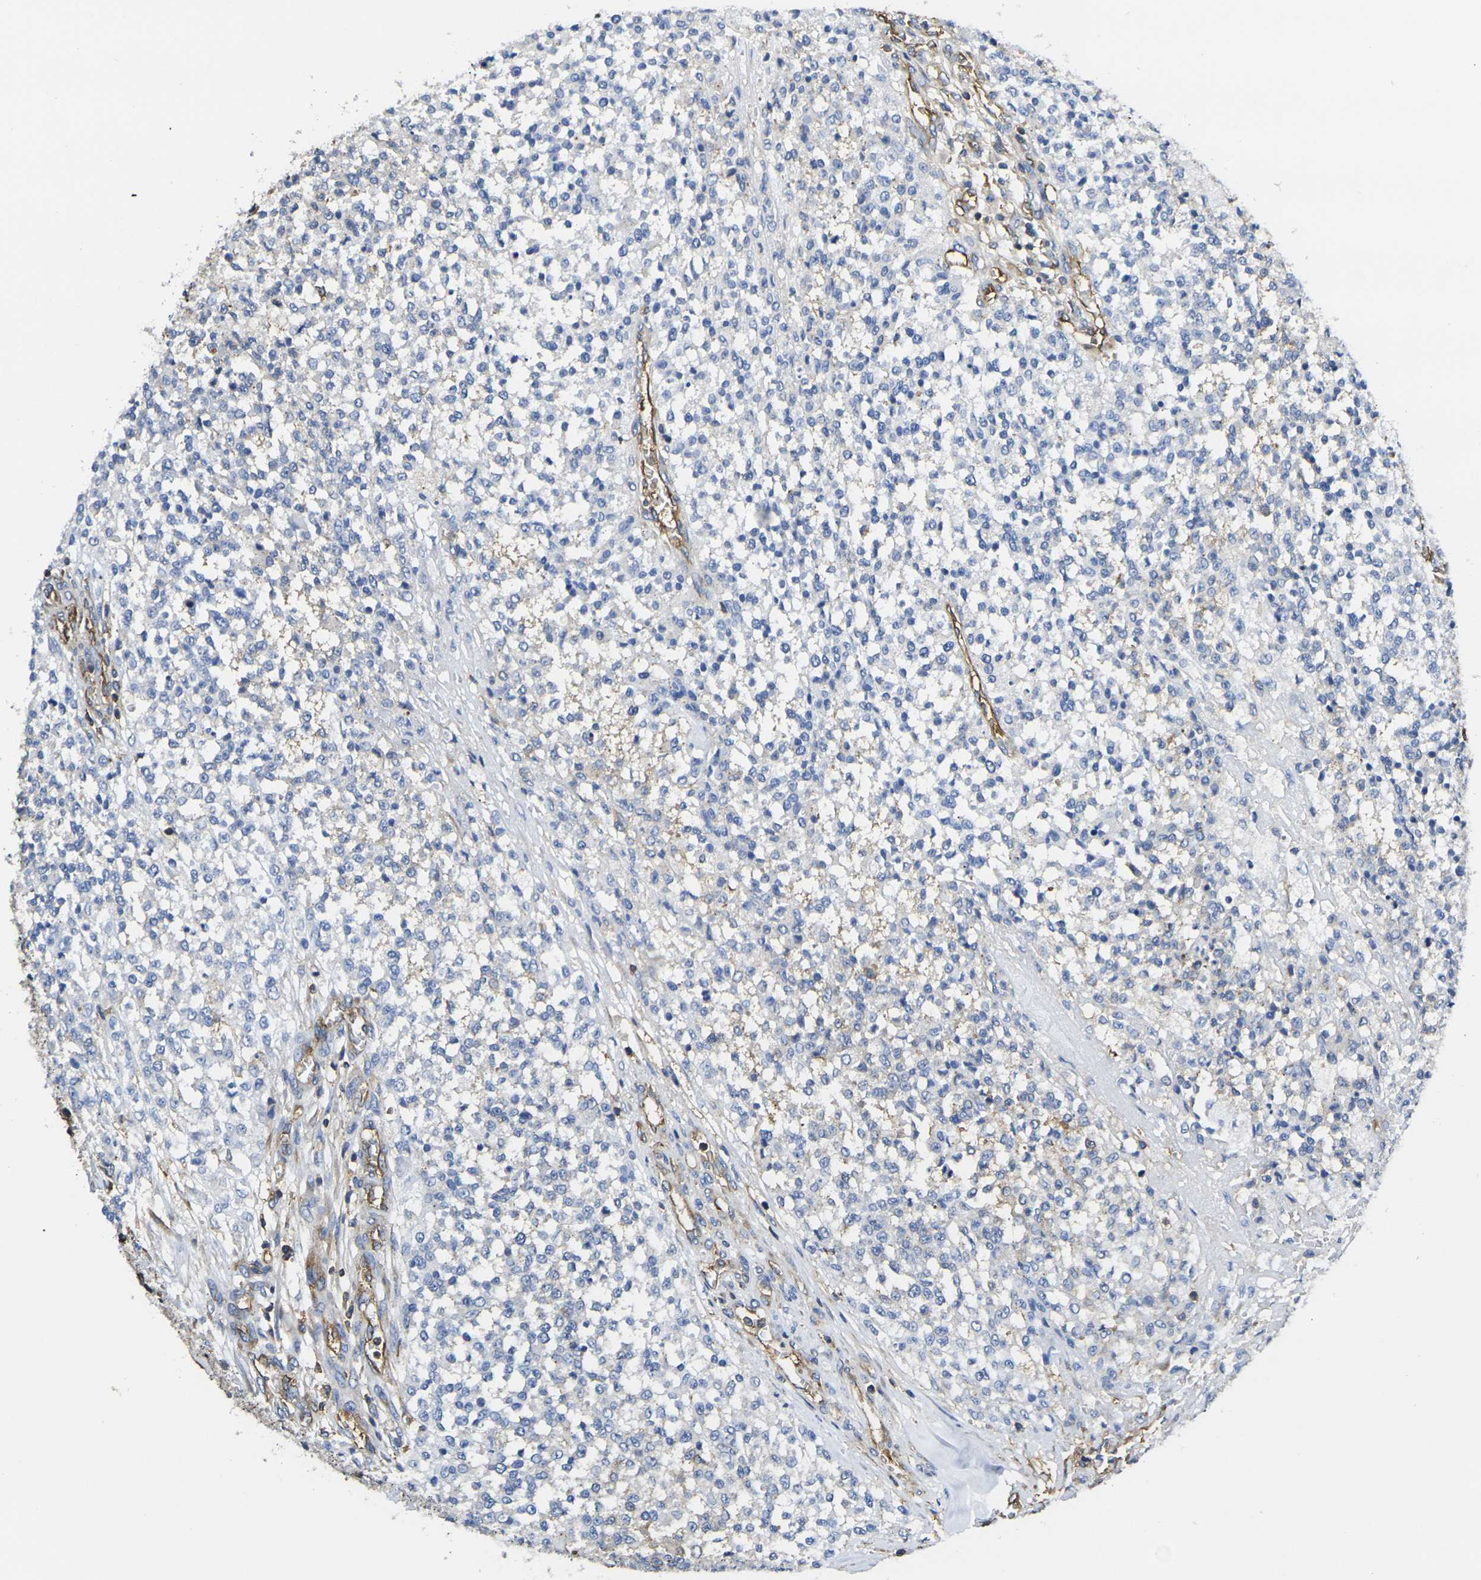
{"staining": {"intensity": "negative", "quantity": "none", "location": "none"}, "tissue": "testis cancer", "cell_type": "Tumor cells", "image_type": "cancer", "snomed": [{"axis": "morphology", "description": "Seminoma, NOS"}, {"axis": "topography", "description": "Testis"}], "caption": "A high-resolution image shows immunohistochemistry staining of testis cancer (seminoma), which shows no significant staining in tumor cells.", "gene": "FAM110D", "patient": {"sex": "male", "age": 59}}